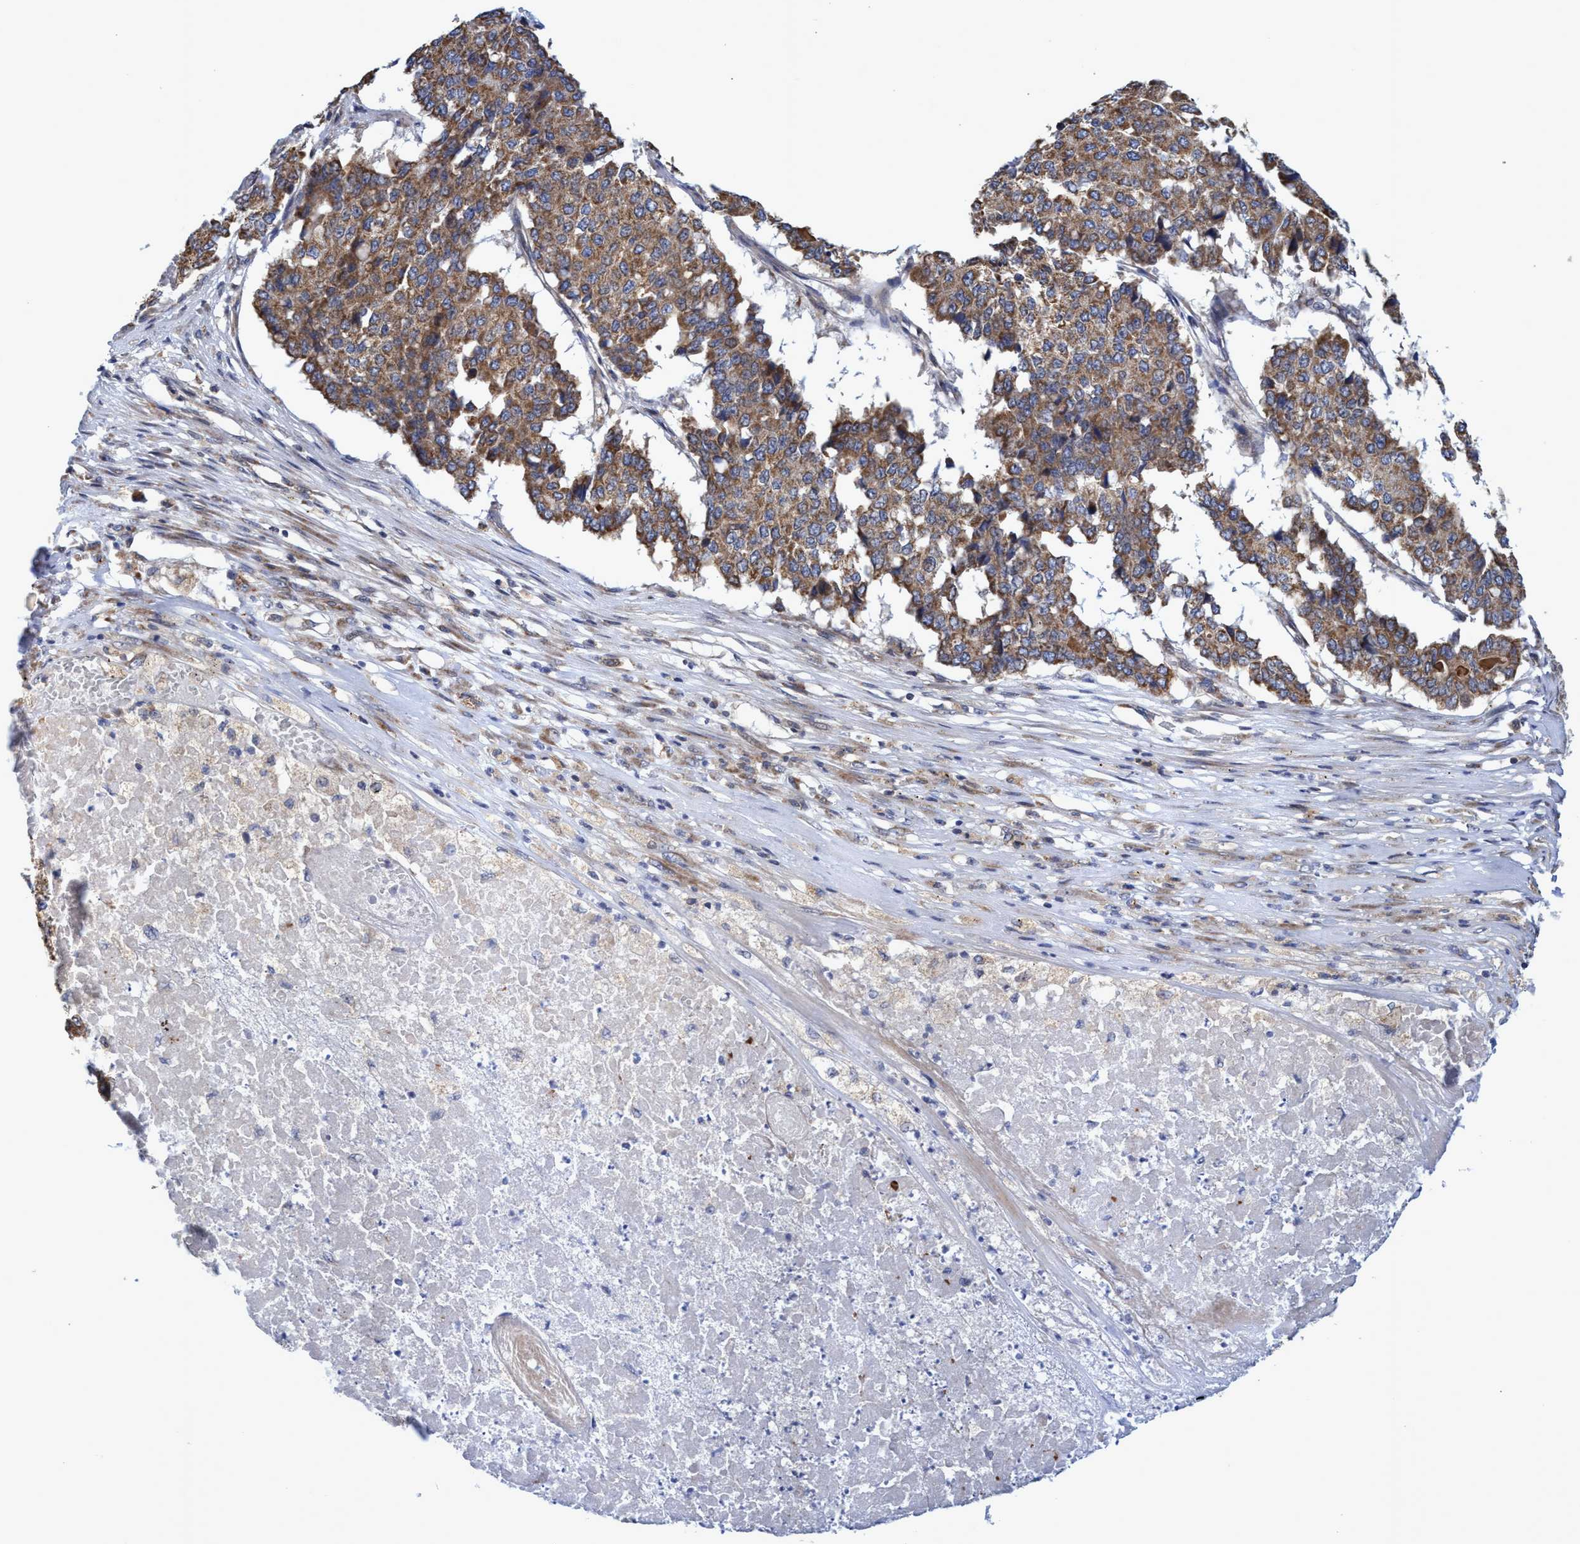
{"staining": {"intensity": "moderate", "quantity": ">75%", "location": "cytoplasmic/membranous"}, "tissue": "pancreatic cancer", "cell_type": "Tumor cells", "image_type": "cancer", "snomed": [{"axis": "morphology", "description": "Adenocarcinoma, NOS"}, {"axis": "topography", "description": "Pancreas"}], "caption": "Pancreatic adenocarcinoma stained for a protein (brown) reveals moderate cytoplasmic/membranous positive staining in about >75% of tumor cells.", "gene": "NAT16", "patient": {"sex": "male", "age": 50}}